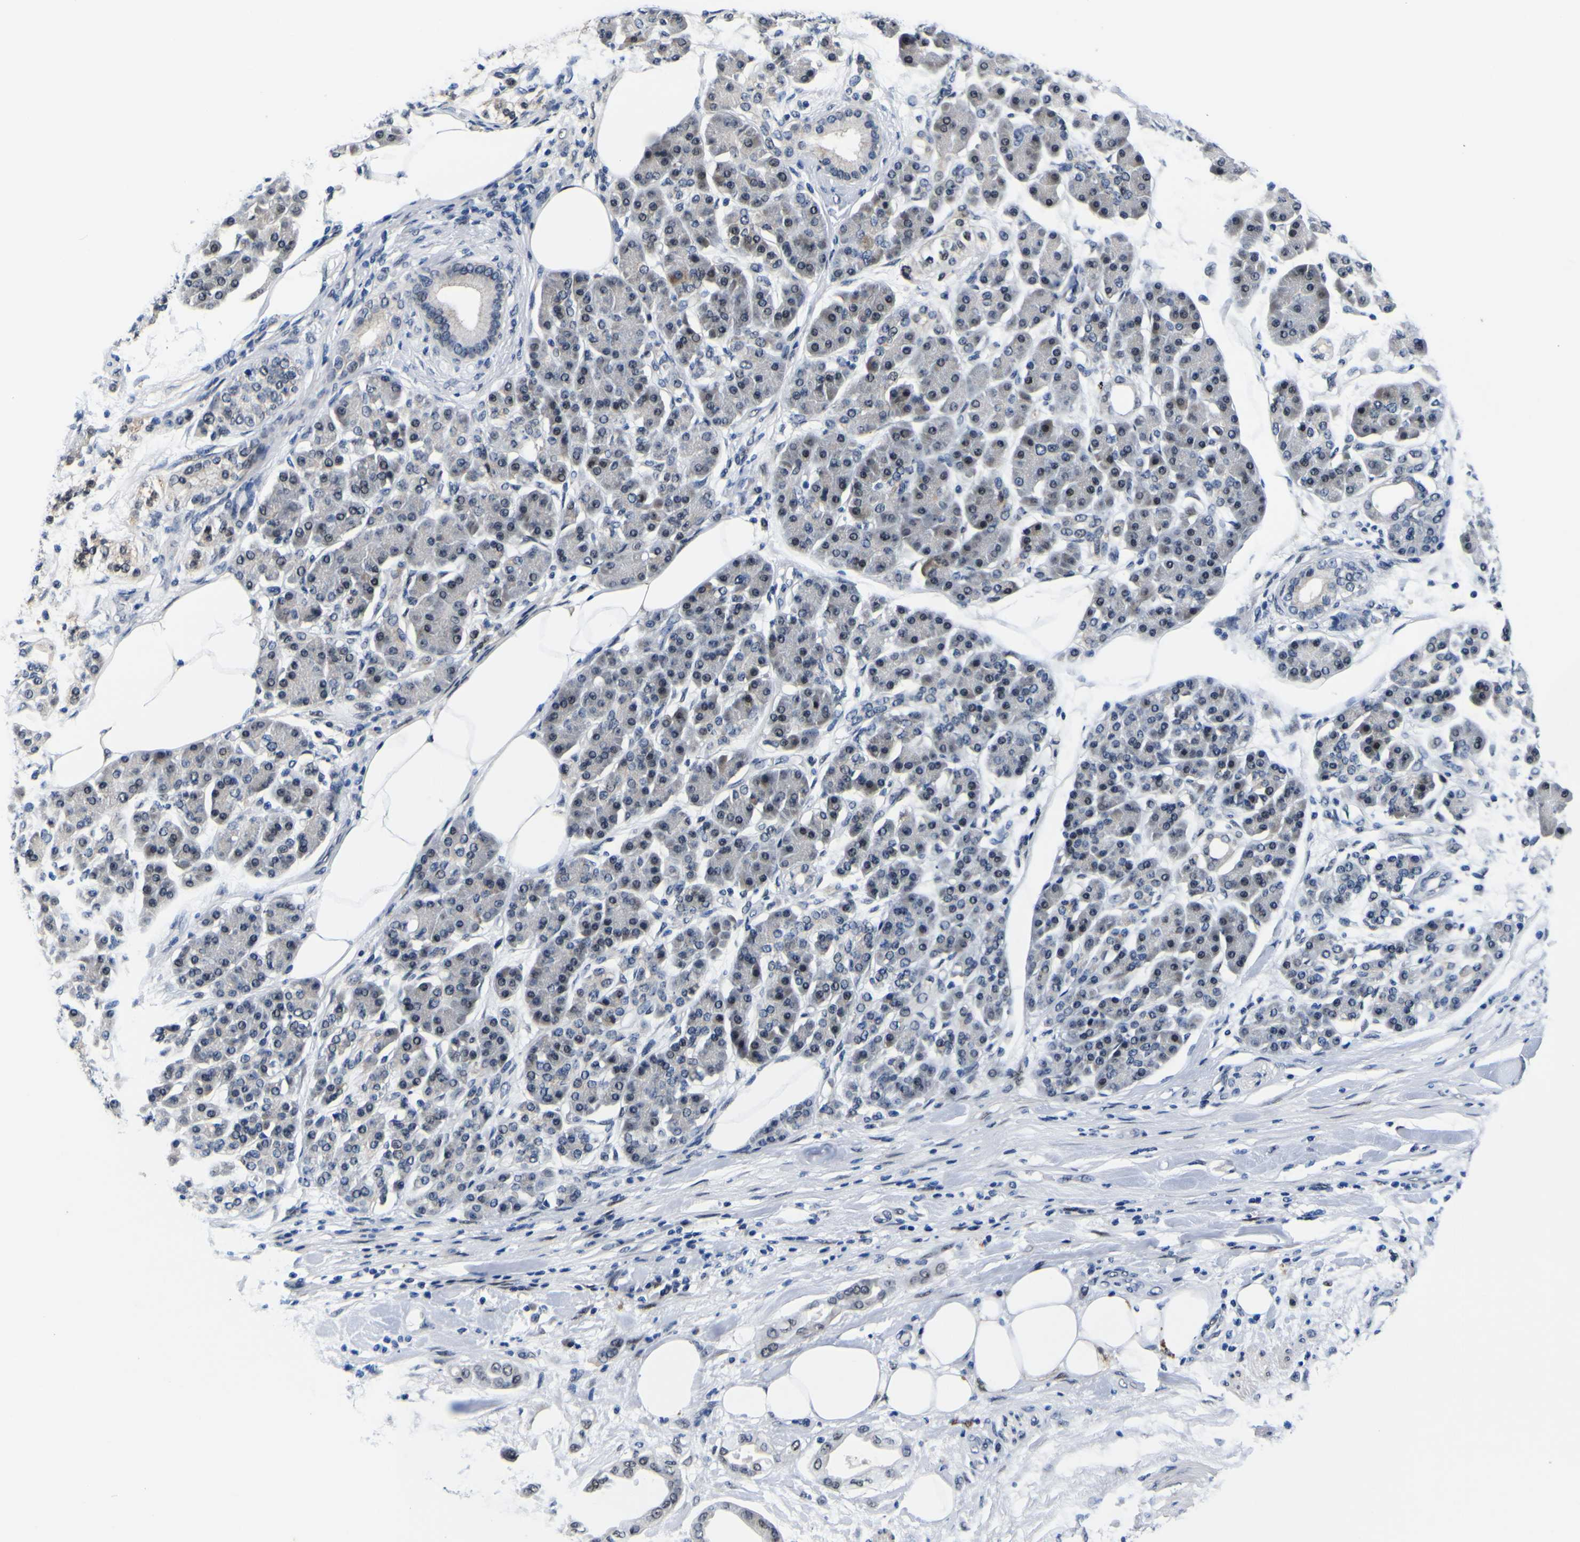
{"staining": {"intensity": "weak", "quantity": "25%-75%", "location": "nuclear"}, "tissue": "pancreatic cancer", "cell_type": "Tumor cells", "image_type": "cancer", "snomed": [{"axis": "morphology", "description": "Adenocarcinoma, NOS"}, {"axis": "morphology", "description": "Adenocarcinoma, metastatic, NOS"}, {"axis": "topography", "description": "Lymph node"}, {"axis": "topography", "description": "Pancreas"}, {"axis": "topography", "description": "Duodenum"}], "caption": "An image of human pancreatic cancer stained for a protein displays weak nuclear brown staining in tumor cells.", "gene": "CUL4B", "patient": {"sex": "female", "age": 64}}